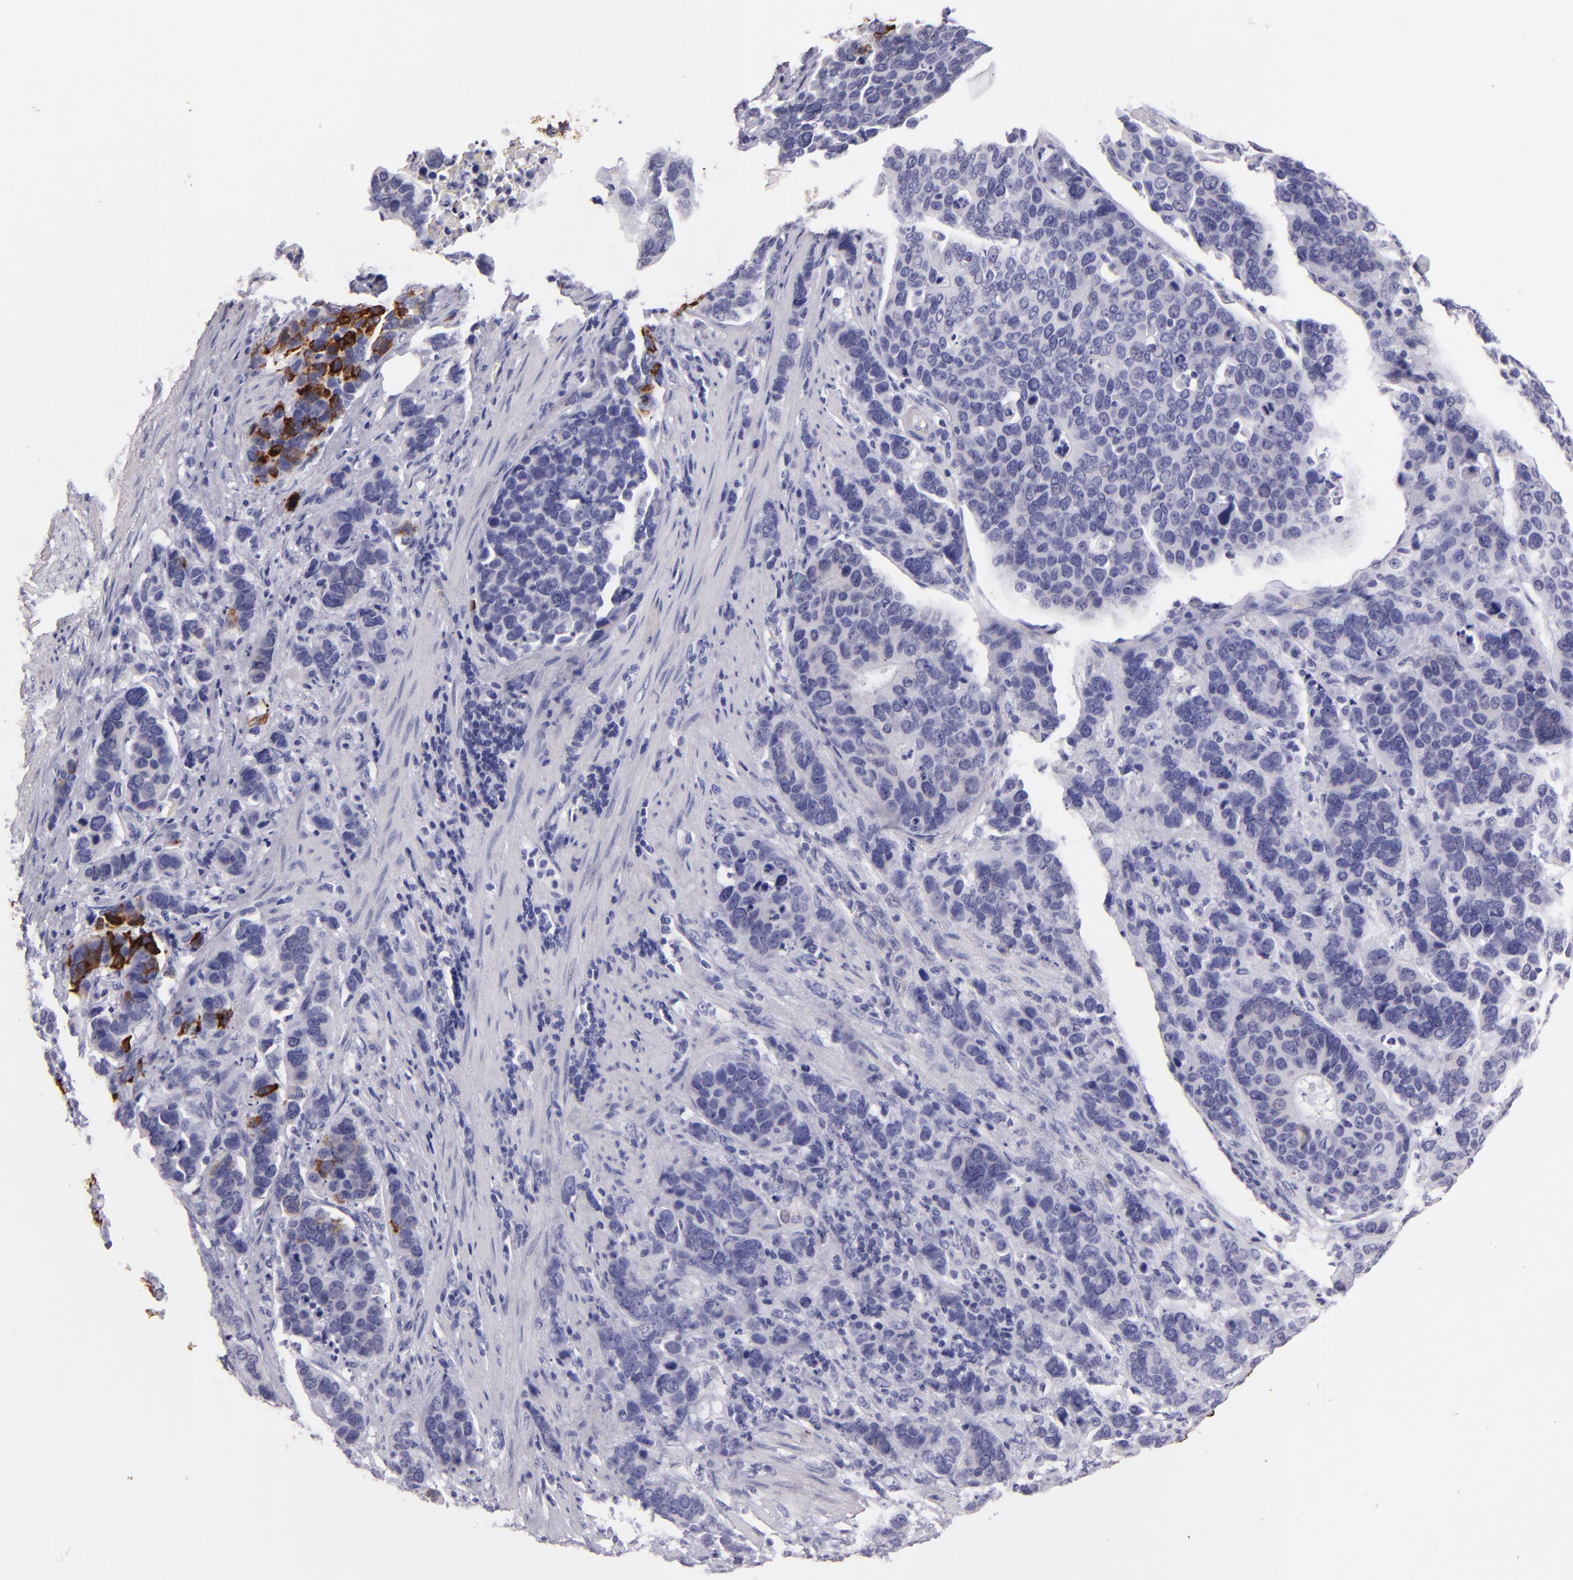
{"staining": {"intensity": "strong", "quantity": "<25%", "location": "cytoplasmic/membranous"}, "tissue": "stomach cancer", "cell_type": "Tumor cells", "image_type": "cancer", "snomed": [{"axis": "morphology", "description": "Adenocarcinoma, NOS"}, {"axis": "topography", "description": "Stomach, upper"}], "caption": "High-power microscopy captured an immunohistochemistry histopathology image of stomach cancer, revealing strong cytoplasmic/membranous positivity in about <25% of tumor cells.", "gene": "MUC5AC", "patient": {"sex": "male", "age": 71}}